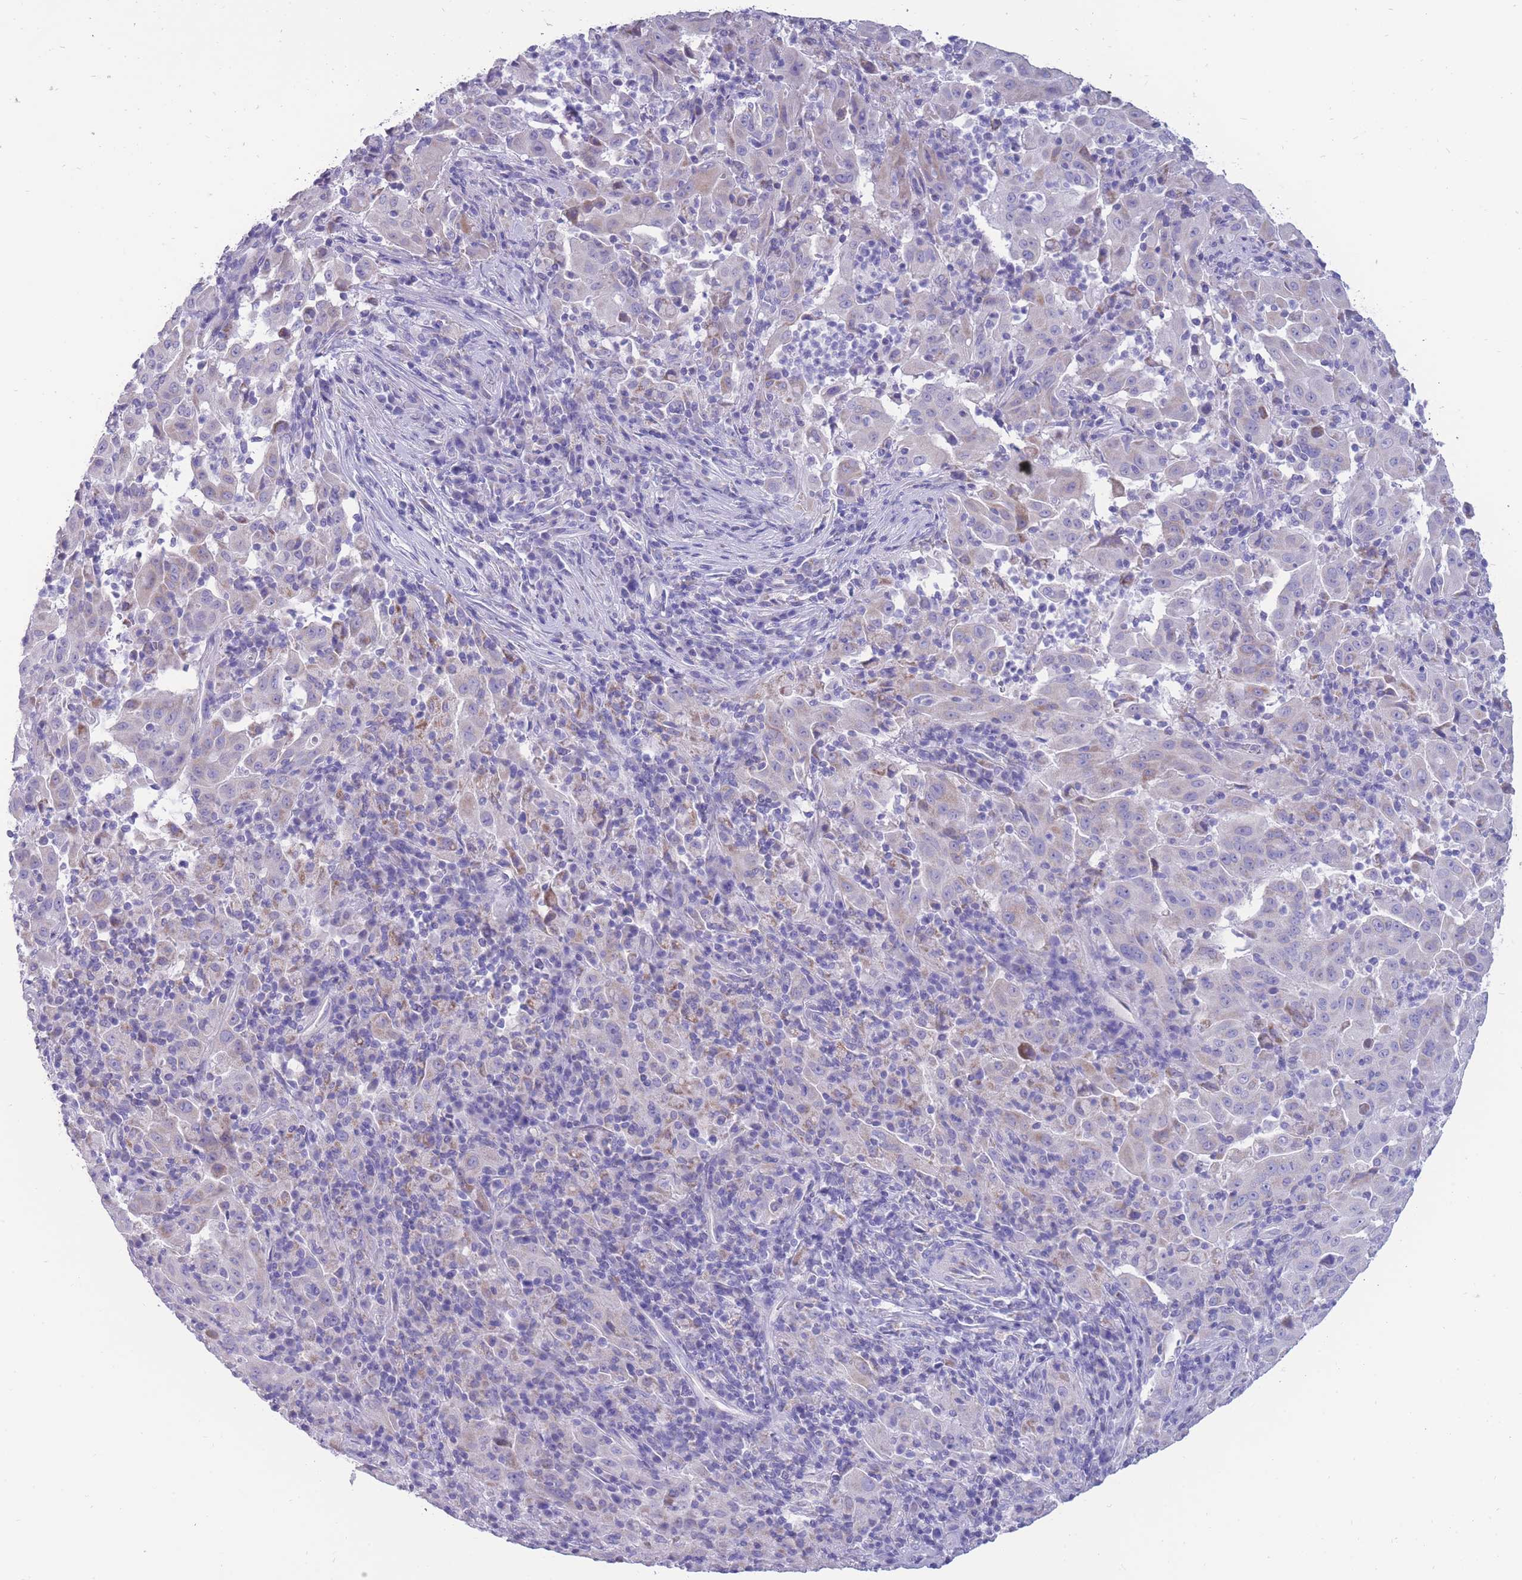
{"staining": {"intensity": "weak", "quantity": "<25%", "location": "cytoplasmic/membranous"}, "tissue": "pancreatic cancer", "cell_type": "Tumor cells", "image_type": "cancer", "snomed": [{"axis": "morphology", "description": "Adenocarcinoma, NOS"}, {"axis": "topography", "description": "Pancreas"}], "caption": "IHC image of neoplastic tissue: human pancreatic cancer stained with DAB (3,3'-diaminobenzidine) shows no significant protein staining in tumor cells.", "gene": "INTS2", "patient": {"sex": "male", "age": 63}}